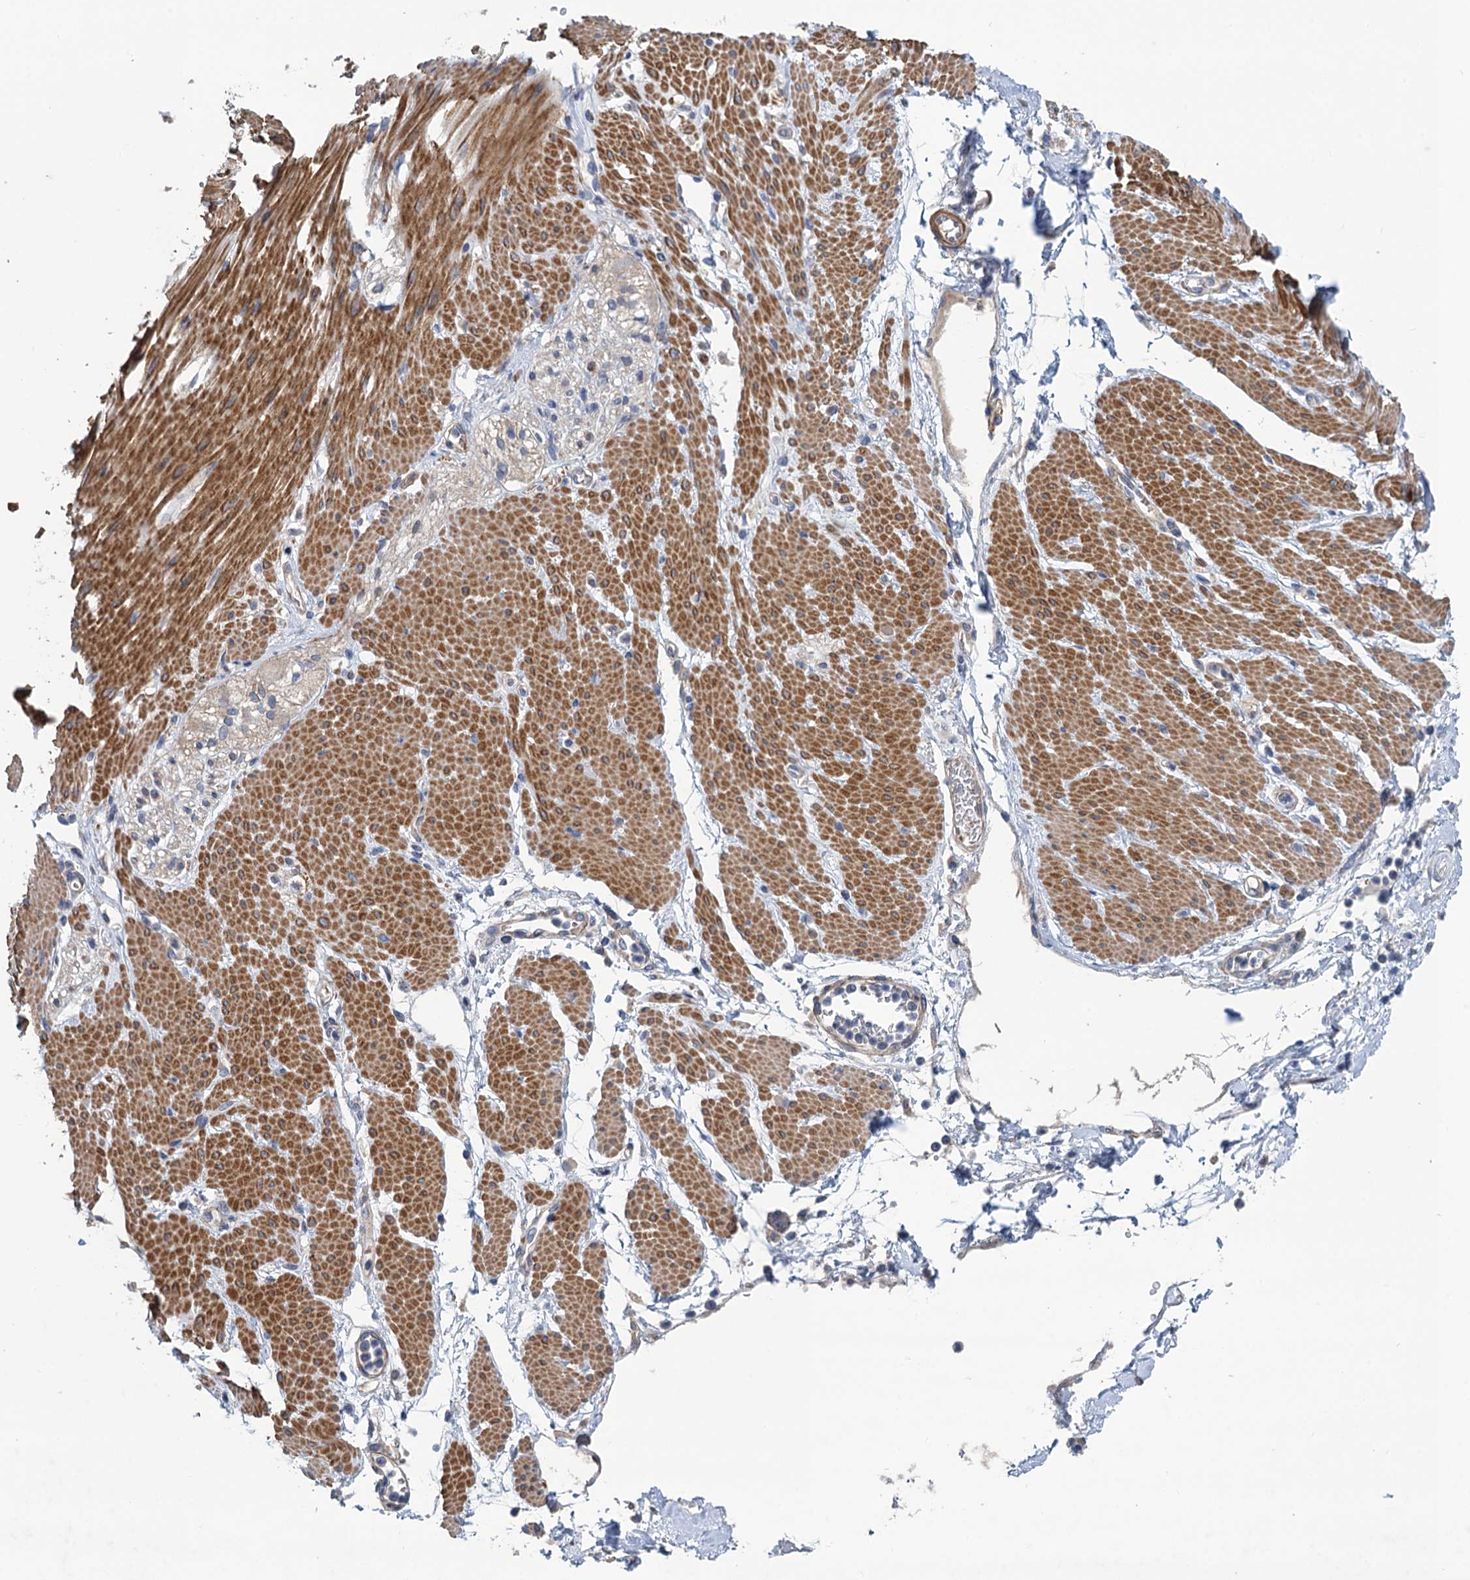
{"staining": {"intensity": "negative", "quantity": "none", "location": "none"}, "tissue": "adipose tissue", "cell_type": "Adipocytes", "image_type": "normal", "snomed": [{"axis": "morphology", "description": "Normal tissue, NOS"}, {"axis": "morphology", "description": "Adenocarcinoma, NOS"}, {"axis": "topography", "description": "Duodenum"}, {"axis": "topography", "description": "Peripheral nerve tissue"}], "caption": "High power microscopy image of an IHC image of unremarkable adipose tissue, revealing no significant positivity in adipocytes.", "gene": "SMCO3", "patient": {"sex": "female", "age": 60}}